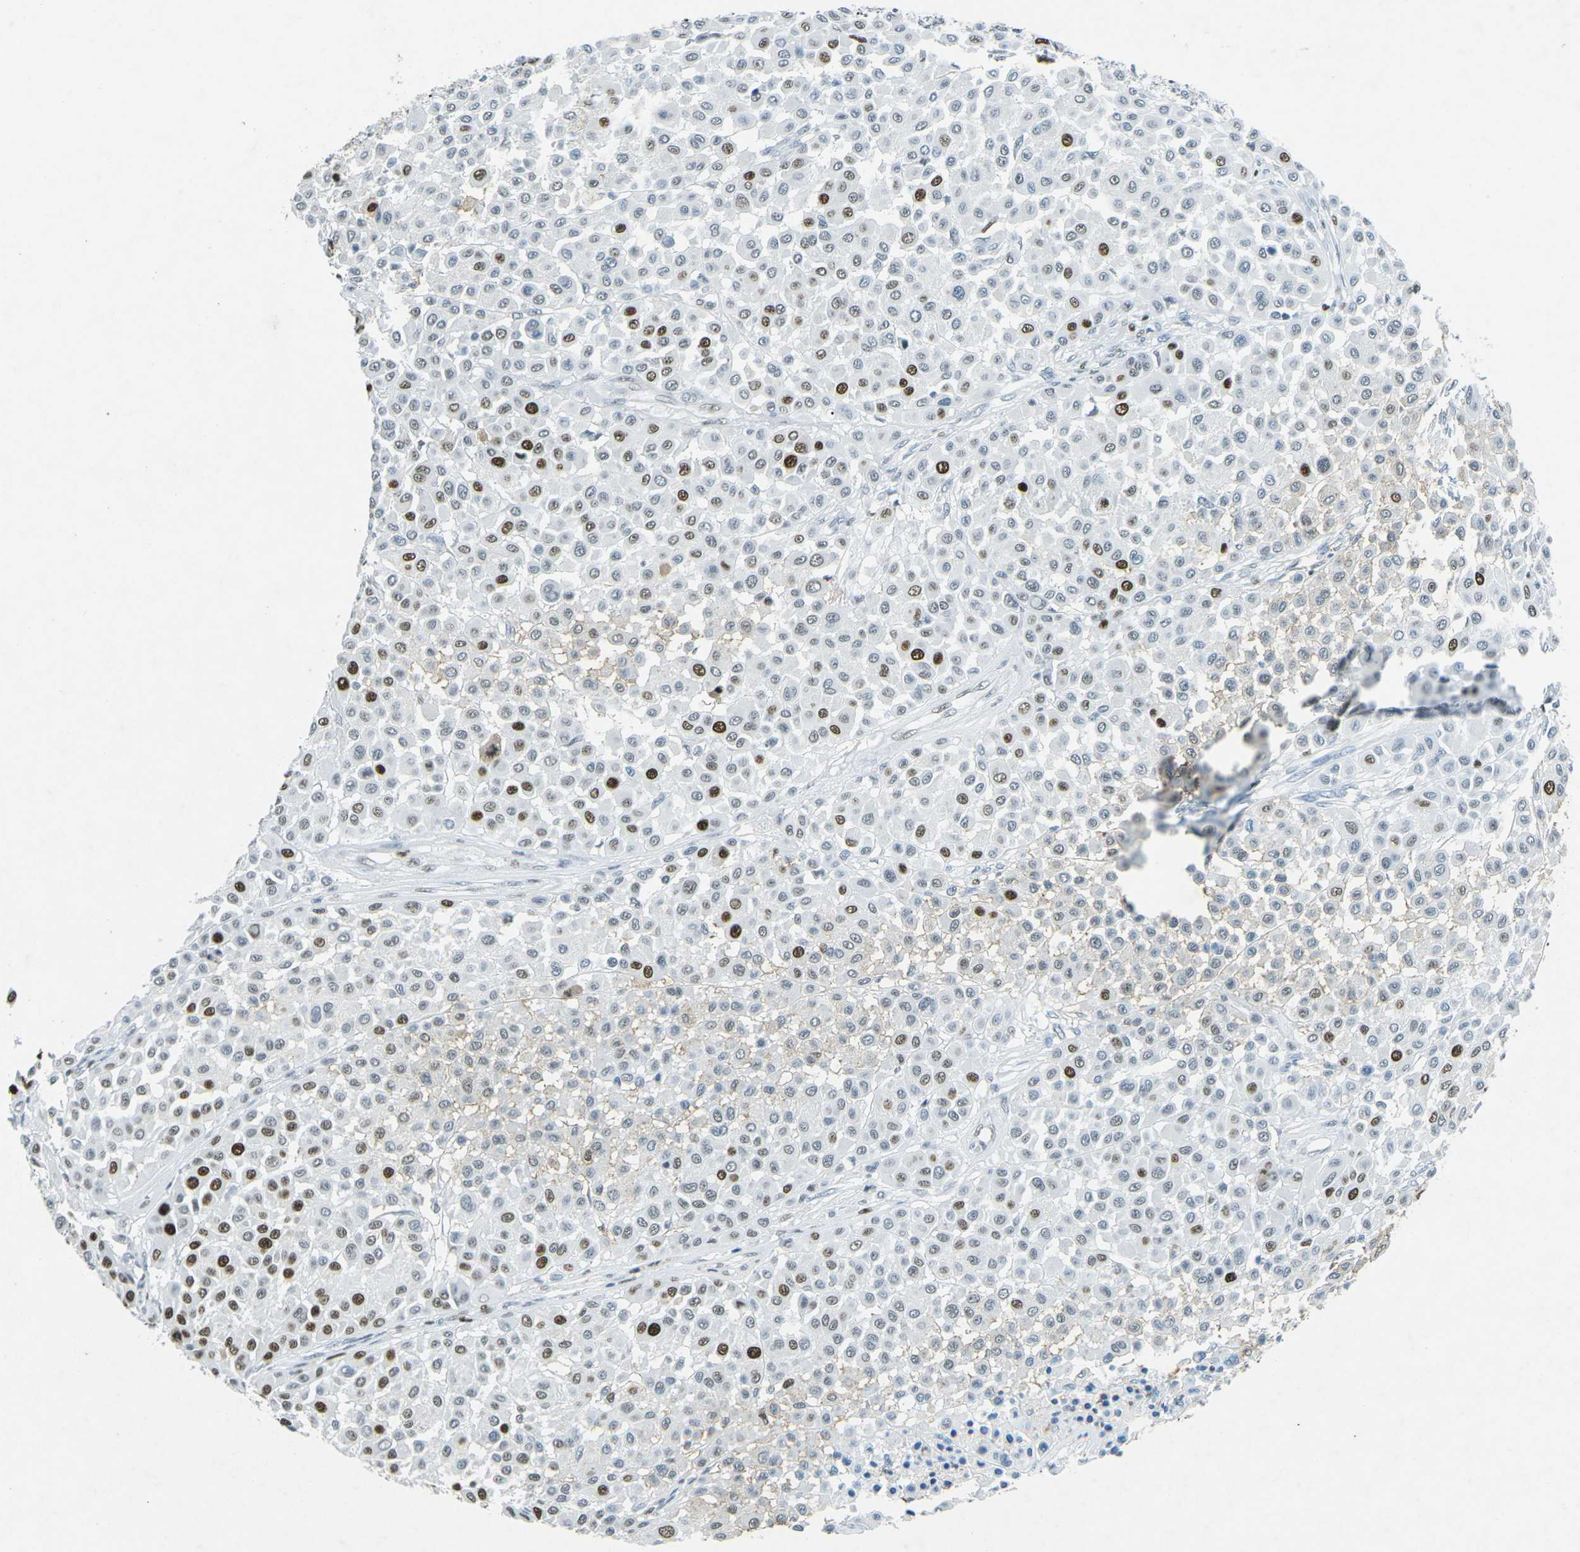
{"staining": {"intensity": "moderate", "quantity": "25%-75%", "location": "nuclear"}, "tissue": "melanoma", "cell_type": "Tumor cells", "image_type": "cancer", "snomed": [{"axis": "morphology", "description": "Malignant melanoma, Metastatic site"}, {"axis": "topography", "description": "Soft tissue"}], "caption": "The micrograph demonstrates immunohistochemical staining of melanoma. There is moderate nuclear staining is appreciated in approximately 25%-75% of tumor cells.", "gene": "RB1", "patient": {"sex": "male", "age": 41}}